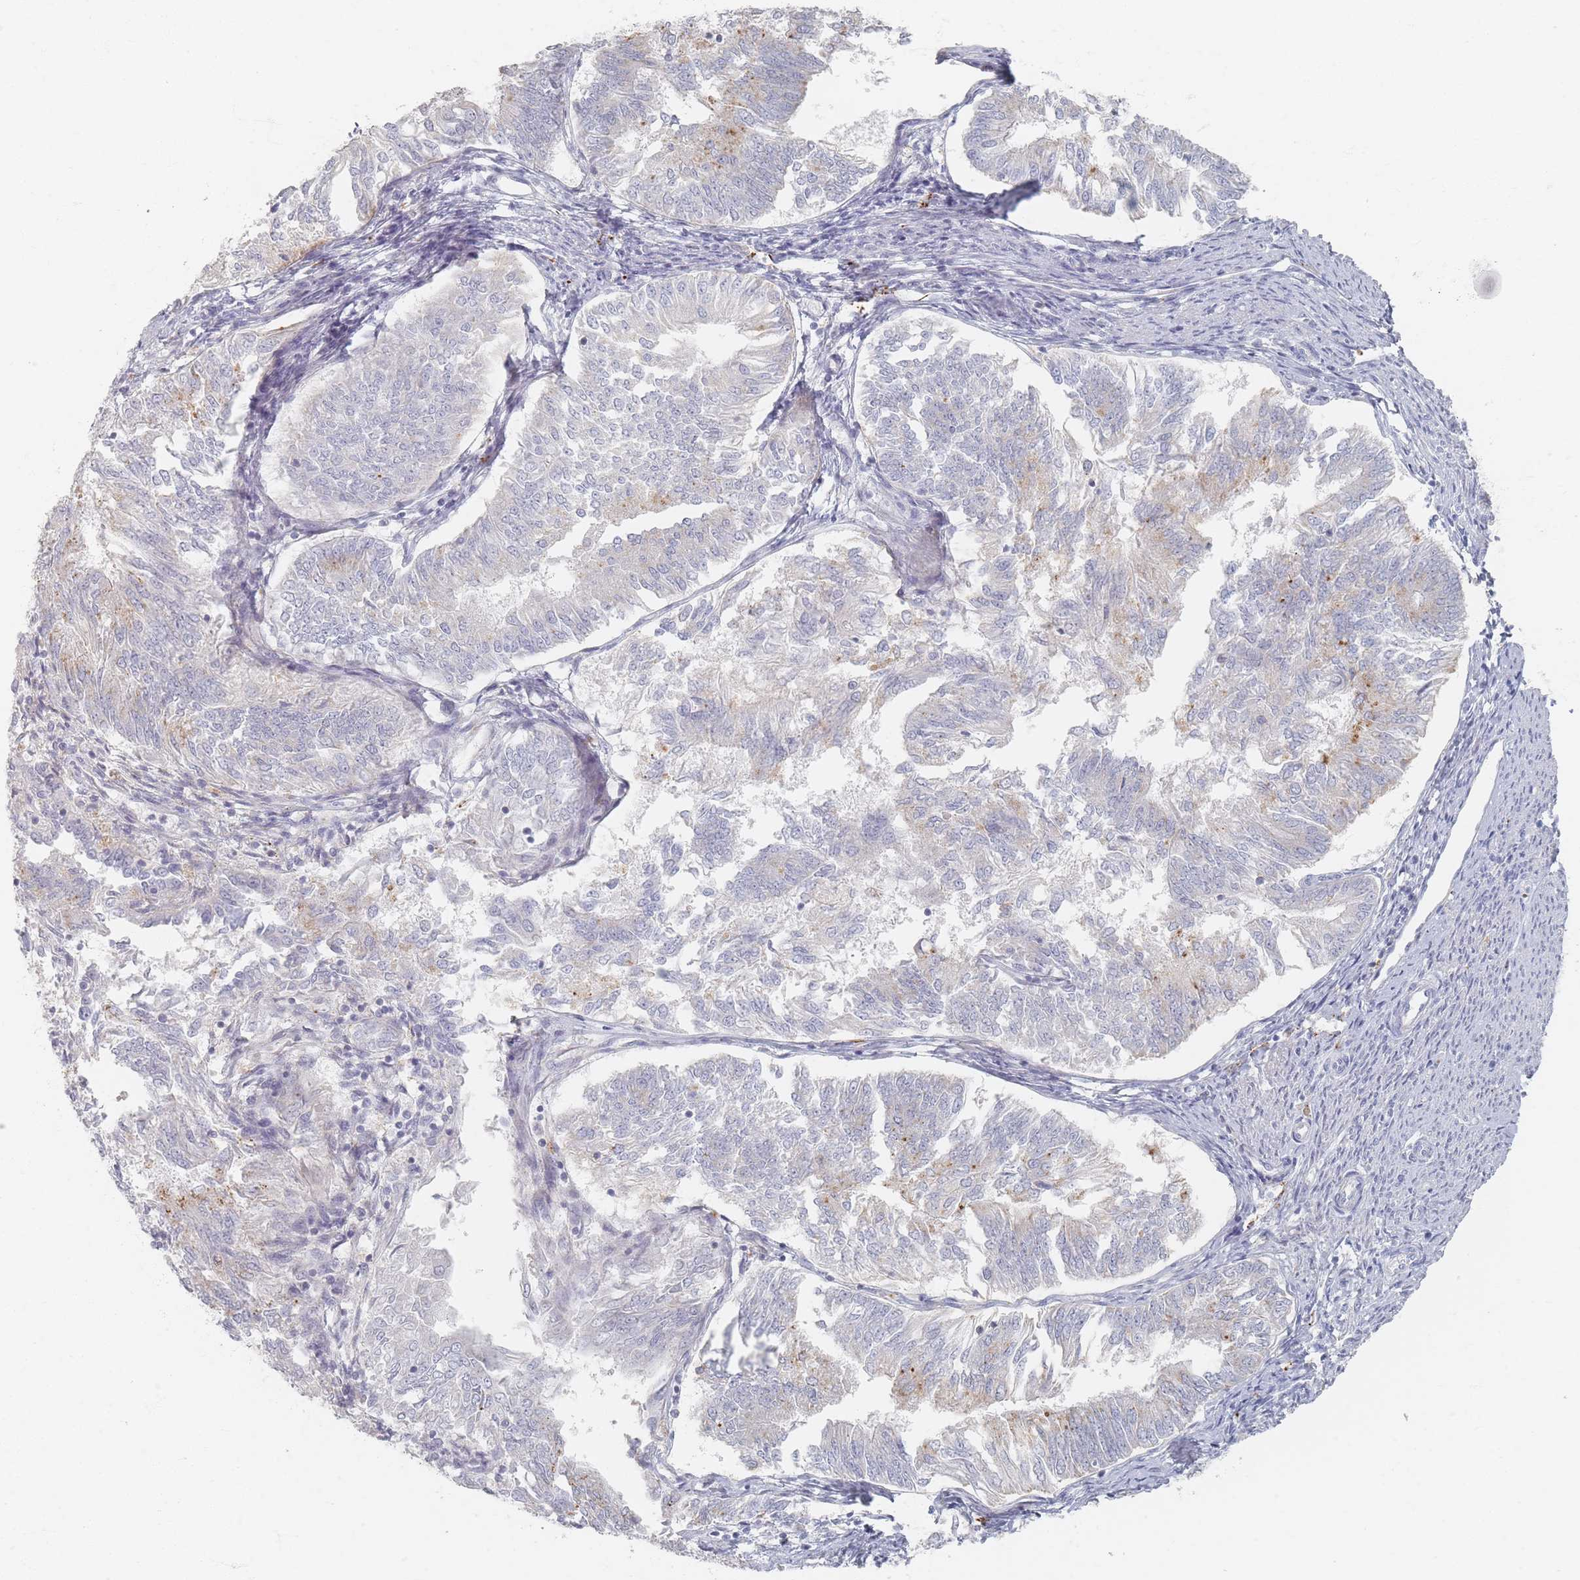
{"staining": {"intensity": "weak", "quantity": "<25%", "location": "cytoplasmic/membranous"}, "tissue": "endometrial cancer", "cell_type": "Tumor cells", "image_type": "cancer", "snomed": [{"axis": "morphology", "description": "Adenocarcinoma, NOS"}, {"axis": "topography", "description": "Endometrium"}], "caption": "Tumor cells are negative for brown protein staining in endometrial cancer (adenocarcinoma).", "gene": "SLC2A11", "patient": {"sex": "female", "age": 58}}